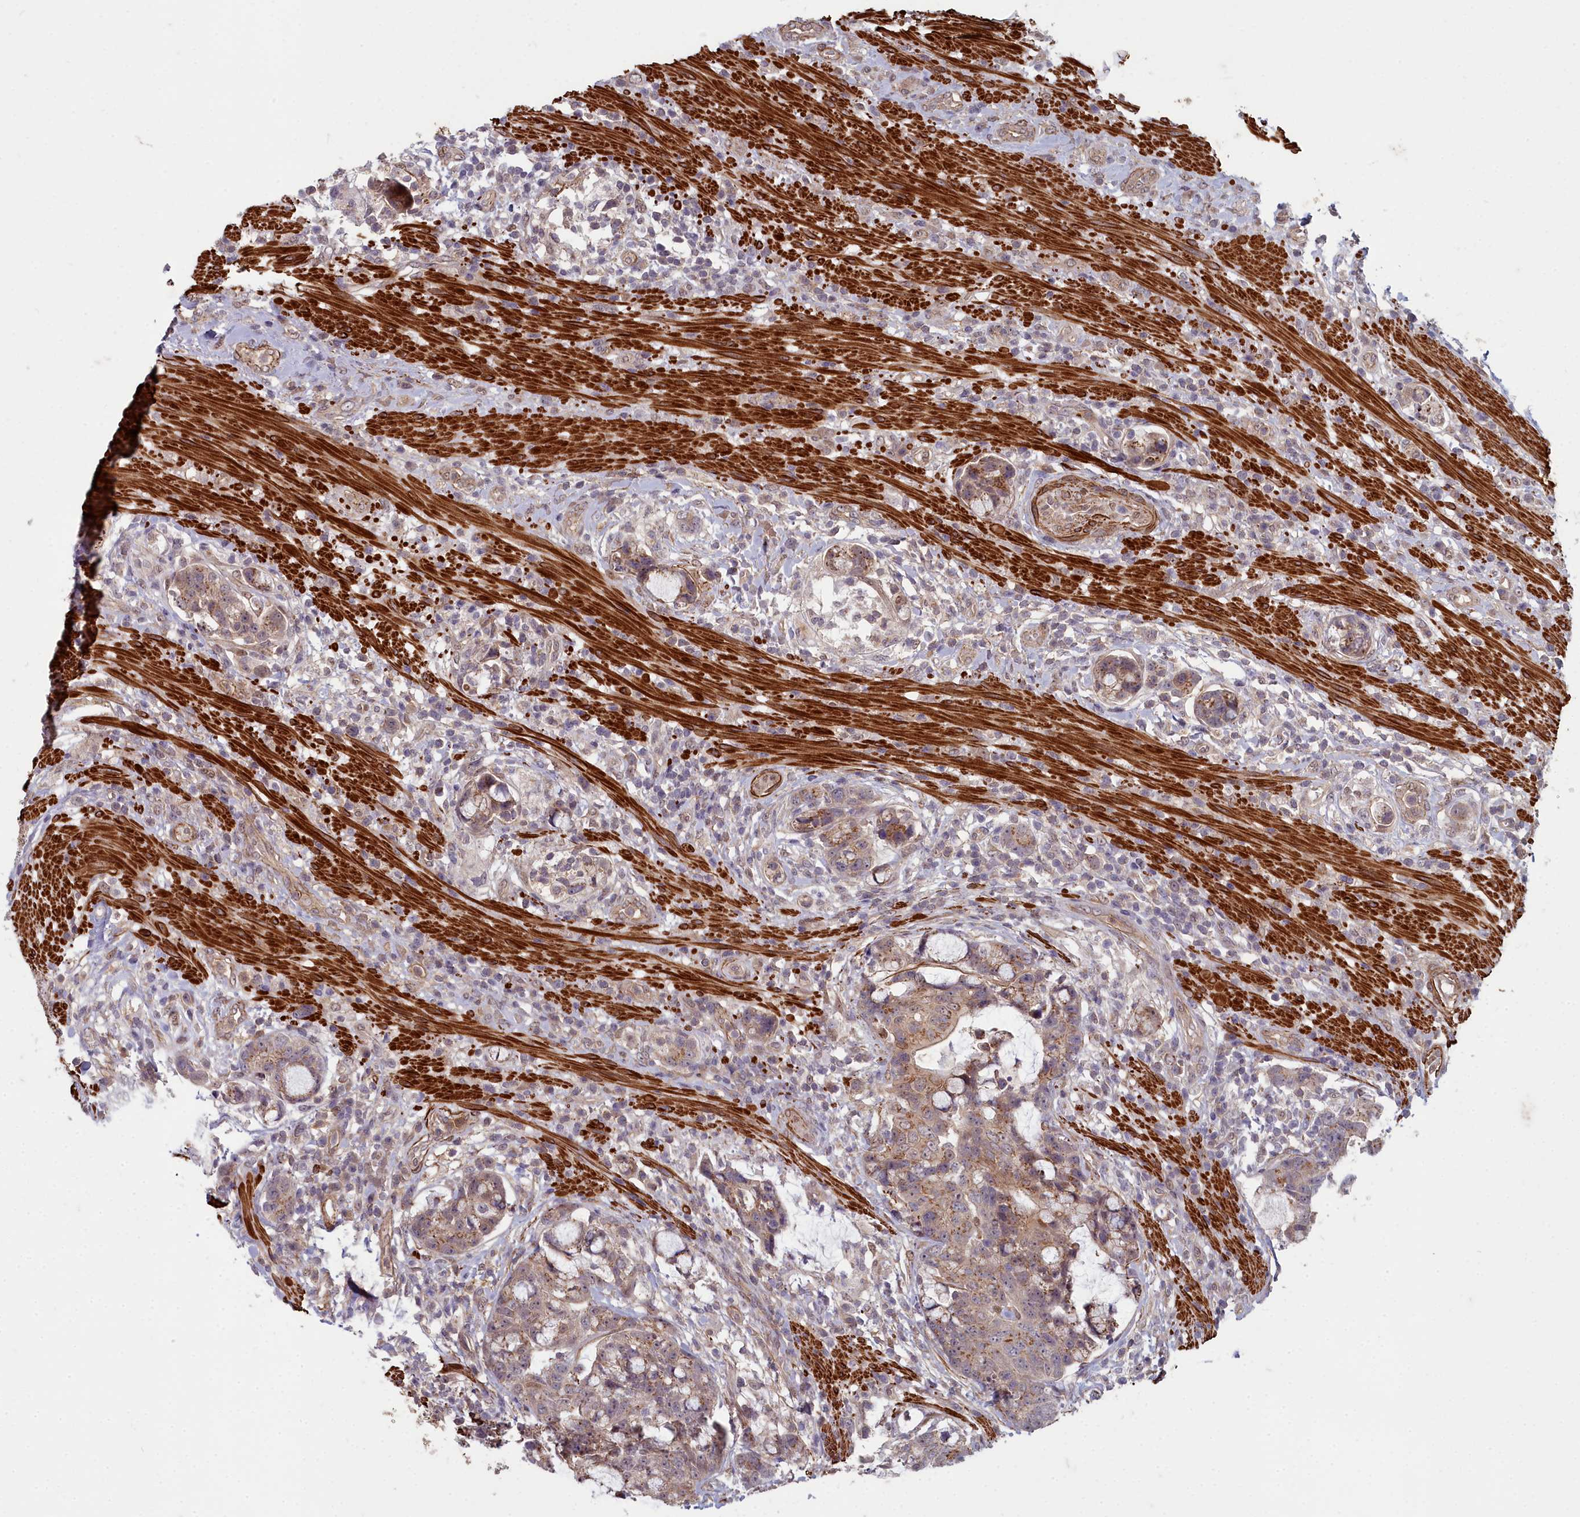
{"staining": {"intensity": "moderate", "quantity": ">75%", "location": "cytoplasmic/membranous"}, "tissue": "colorectal cancer", "cell_type": "Tumor cells", "image_type": "cancer", "snomed": [{"axis": "morphology", "description": "Adenocarcinoma, NOS"}, {"axis": "topography", "description": "Colon"}], "caption": "Colorectal cancer stained with immunohistochemistry (IHC) displays moderate cytoplasmic/membranous expression in approximately >75% of tumor cells.", "gene": "ZNF626", "patient": {"sex": "female", "age": 82}}